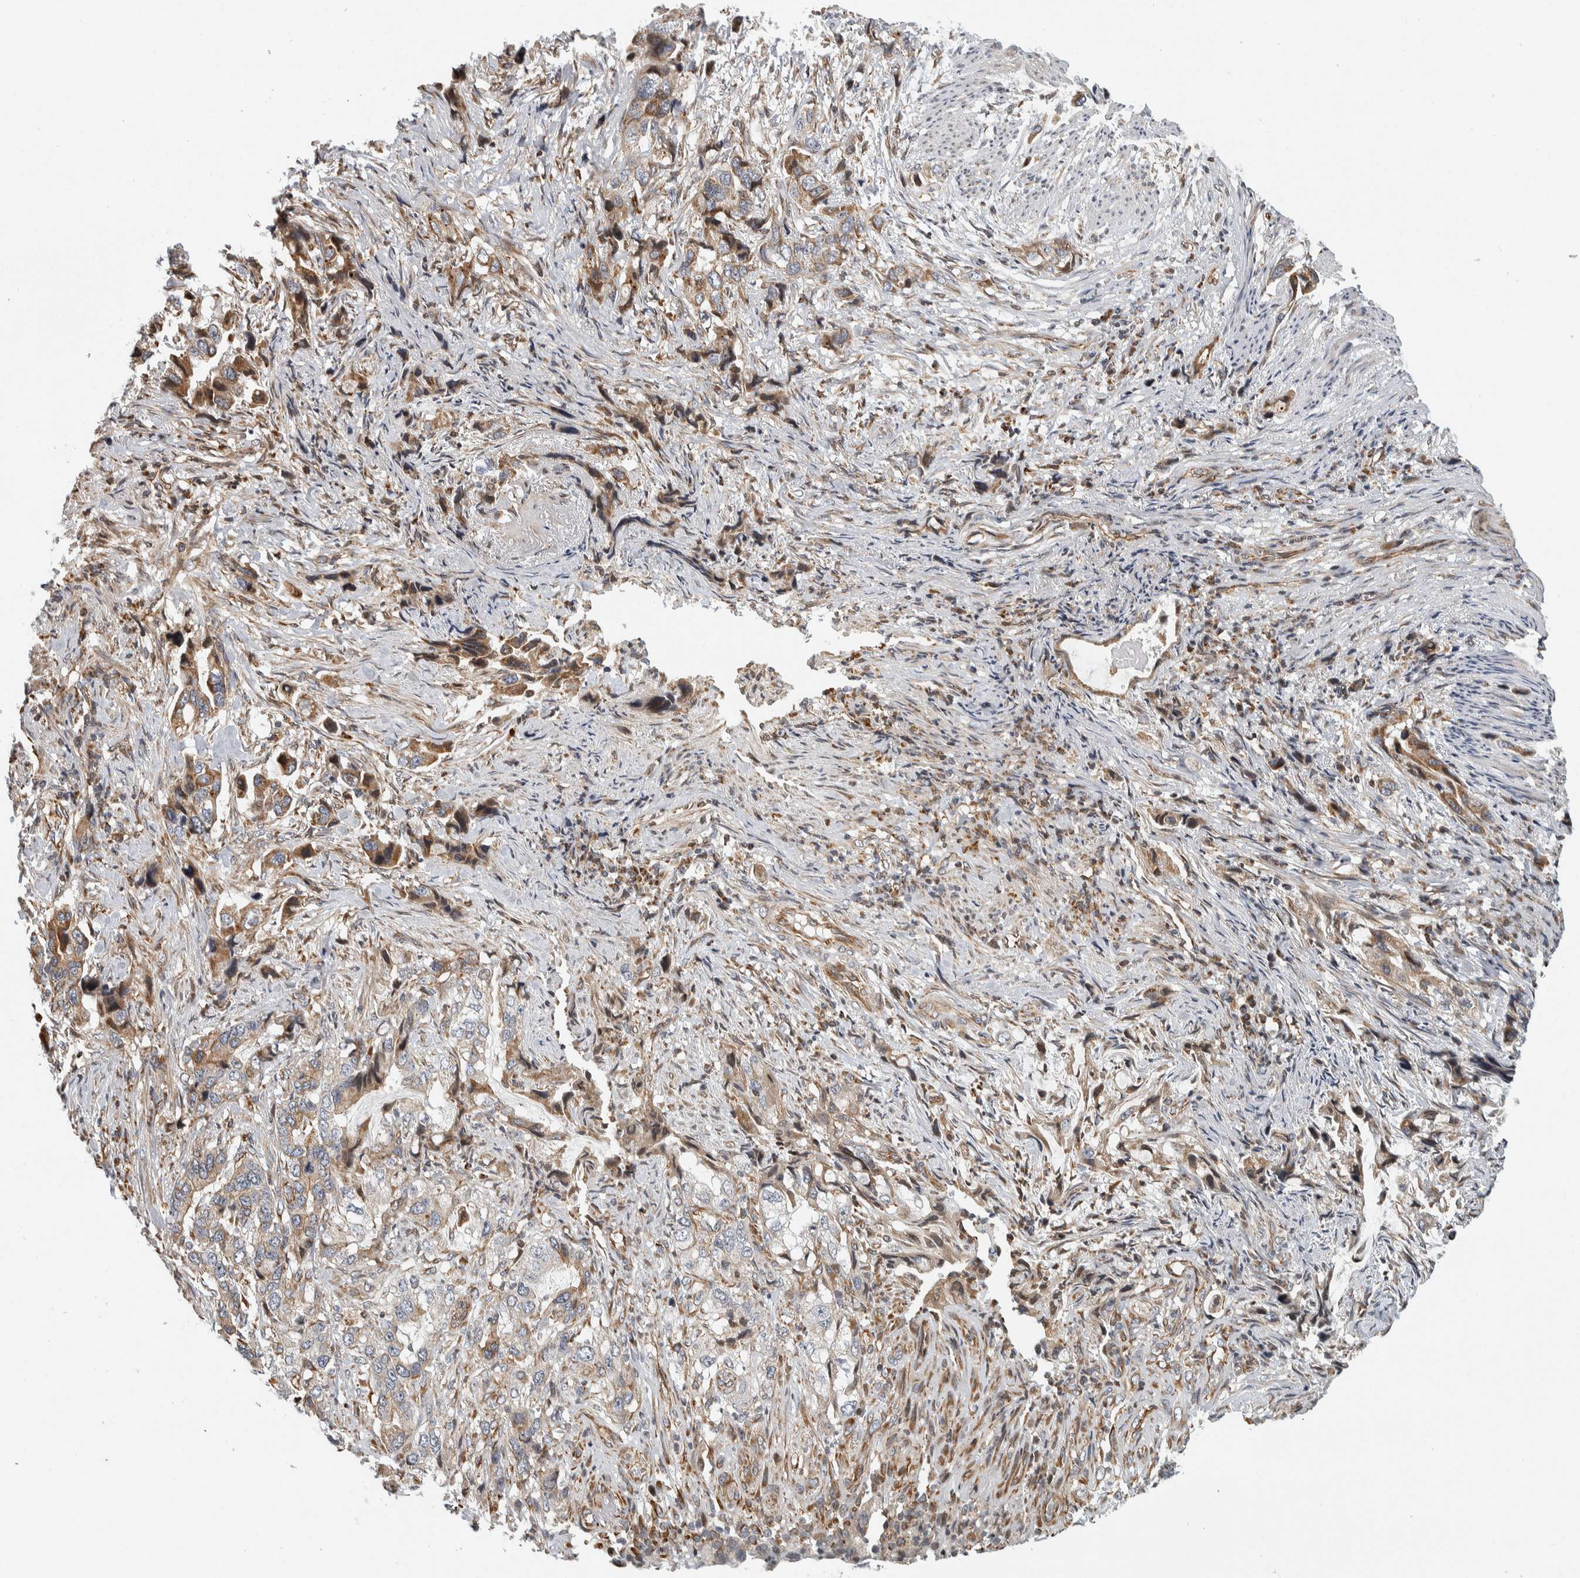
{"staining": {"intensity": "moderate", "quantity": ">75%", "location": "cytoplasmic/membranous"}, "tissue": "stomach cancer", "cell_type": "Tumor cells", "image_type": "cancer", "snomed": [{"axis": "morphology", "description": "Adenocarcinoma, NOS"}, {"axis": "topography", "description": "Stomach, lower"}], "caption": "Immunohistochemistry (IHC) micrograph of adenocarcinoma (stomach) stained for a protein (brown), which exhibits medium levels of moderate cytoplasmic/membranous expression in approximately >75% of tumor cells.", "gene": "AFP", "patient": {"sex": "female", "age": 93}}